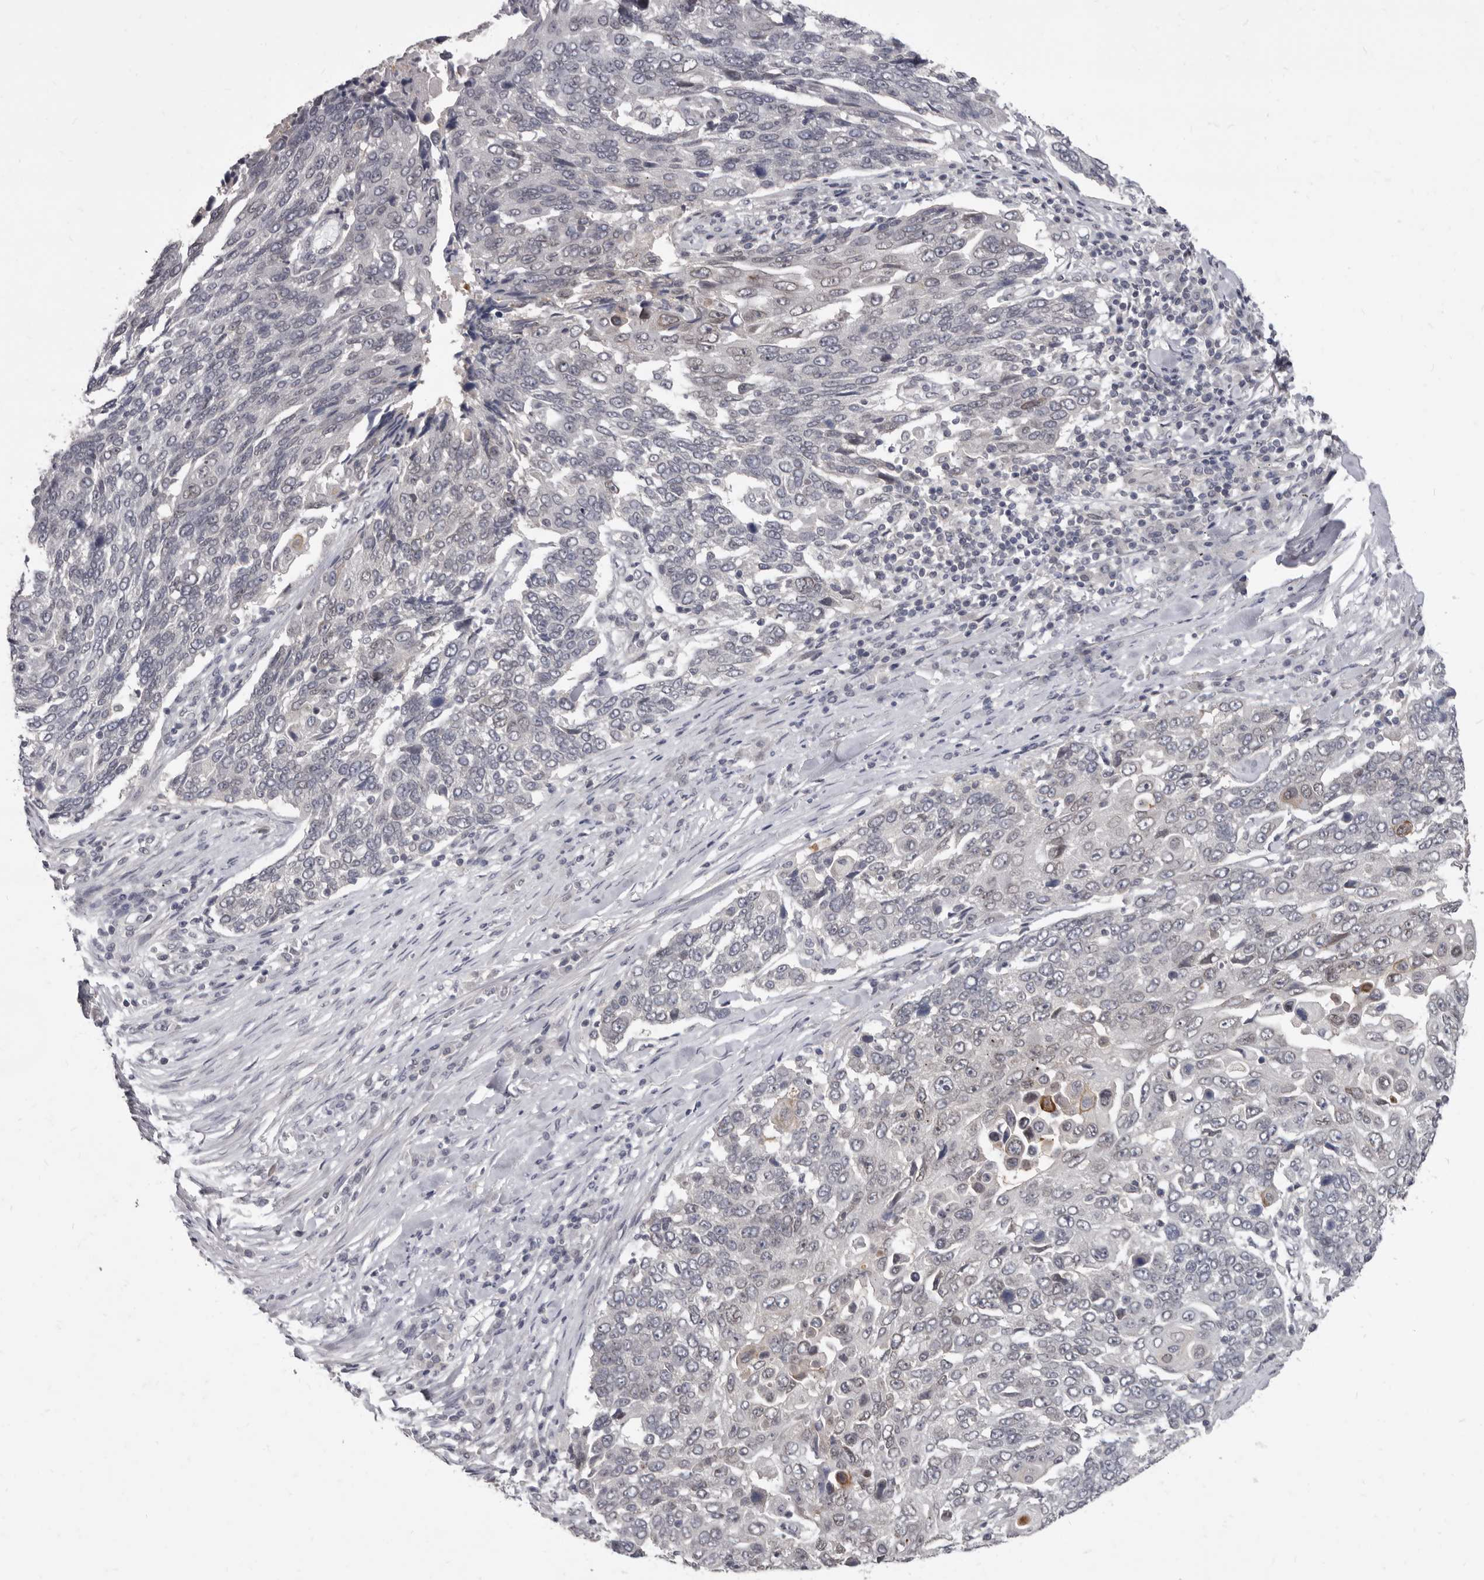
{"staining": {"intensity": "moderate", "quantity": "<25%", "location": "cytoplasmic/membranous"}, "tissue": "lung cancer", "cell_type": "Tumor cells", "image_type": "cancer", "snomed": [{"axis": "morphology", "description": "Squamous cell carcinoma, NOS"}, {"axis": "topography", "description": "Lung"}], "caption": "A photomicrograph of lung cancer stained for a protein exhibits moderate cytoplasmic/membranous brown staining in tumor cells.", "gene": "SULT1E1", "patient": {"sex": "male", "age": 66}}